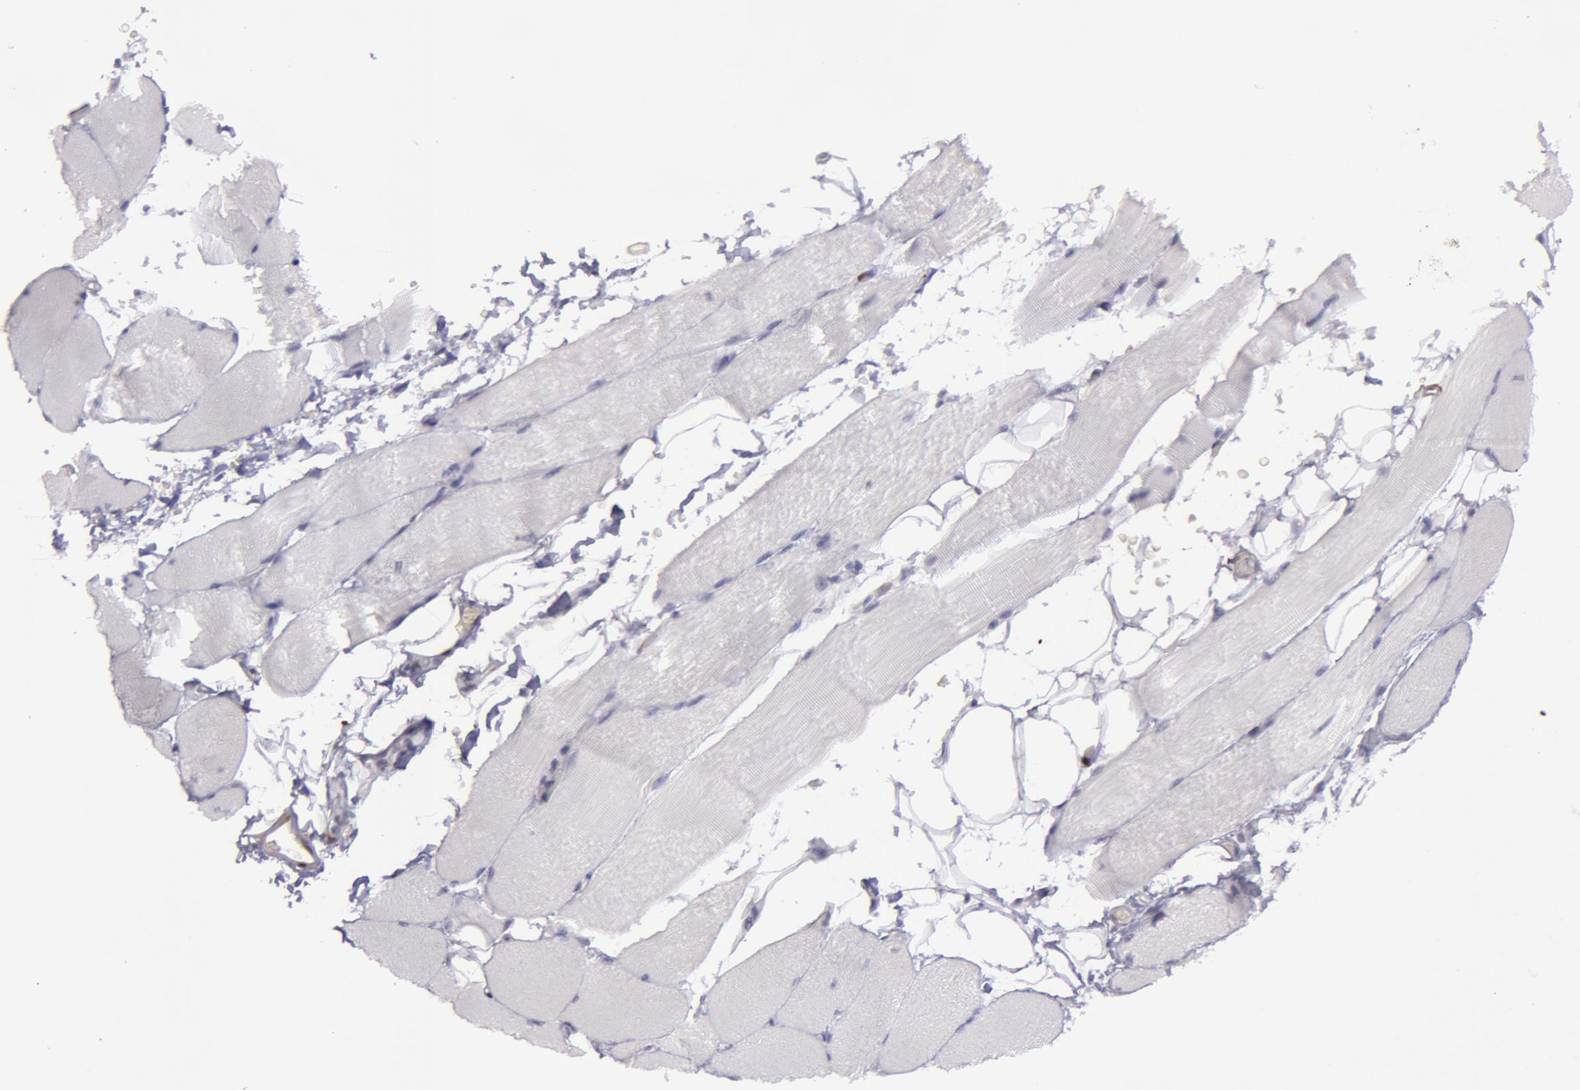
{"staining": {"intensity": "negative", "quantity": "none", "location": "none"}, "tissue": "skeletal muscle", "cell_type": "Myocytes", "image_type": "normal", "snomed": [{"axis": "morphology", "description": "Normal tissue, NOS"}, {"axis": "topography", "description": "Skeletal muscle"}, {"axis": "topography", "description": "Parathyroid gland"}], "caption": "A high-resolution photomicrograph shows immunohistochemistry staining of unremarkable skeletal muscle, which shows no significant staining in myocytes. Brightfield microscopy of immunohistochemistry stained with DAB (3,3'-diaminobenzidine) (brown) and hematoxylin (blue), captured at high magnification.", "gene": "TAGLN", "patient": {"sex": "female", "age": 37}}